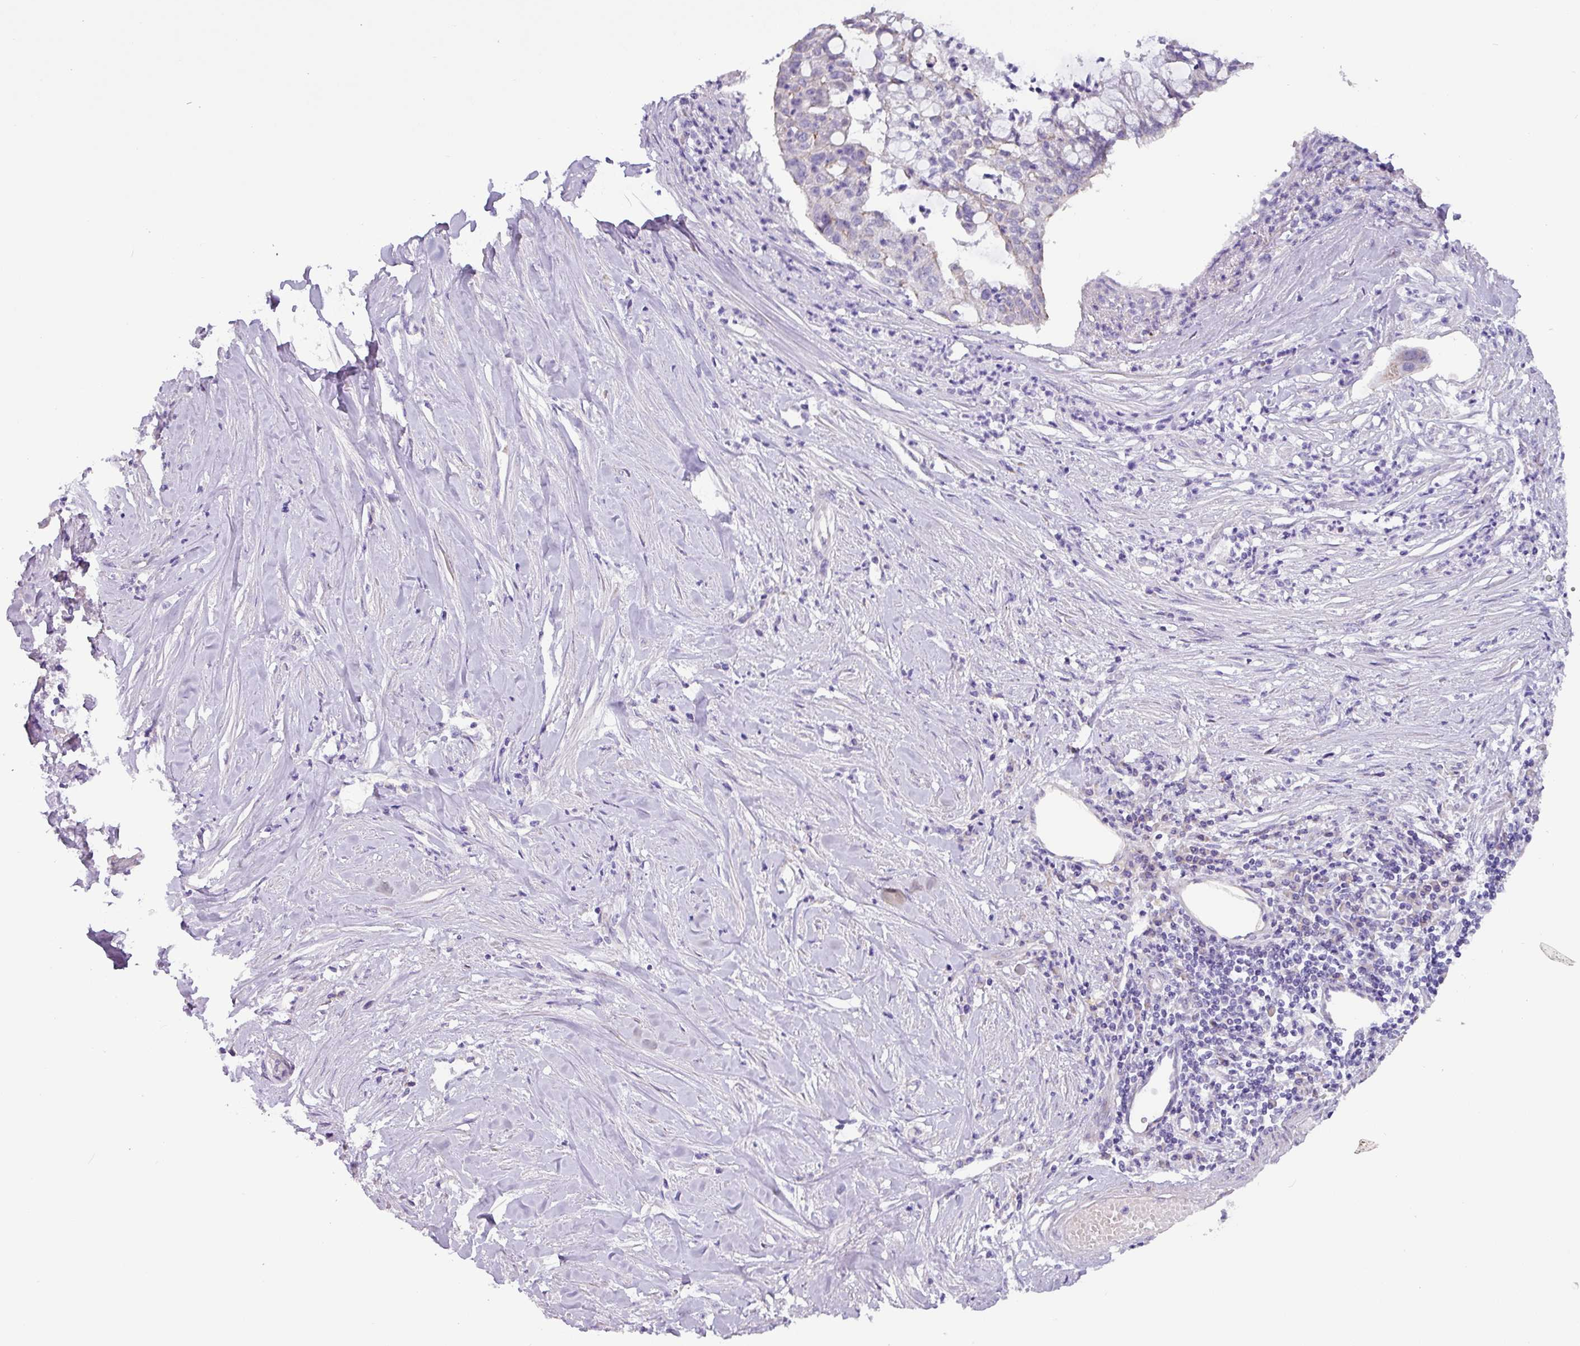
{"staining": {"intensity": "negative", "quantity": "none", "location": "none"}, "tissue": "pancreatic cancer", "cell_type": "Tumor cells", "image_type": "cancer", "snomed": [{"axis": "morphology", "description": "Adenocarcinoma, NOS"}, {"axis": "topography", "description": "Pancreas"}], "caption": "Pancreatic cancer was stained to show a protein in brown. There is no significant expression in tumor cells. (Brightfield microscopy of DAB immunohistochemistry (IHC) at high magnification).", "gene": "RGS16", "patient": {"sex": "male", "age": 73}}